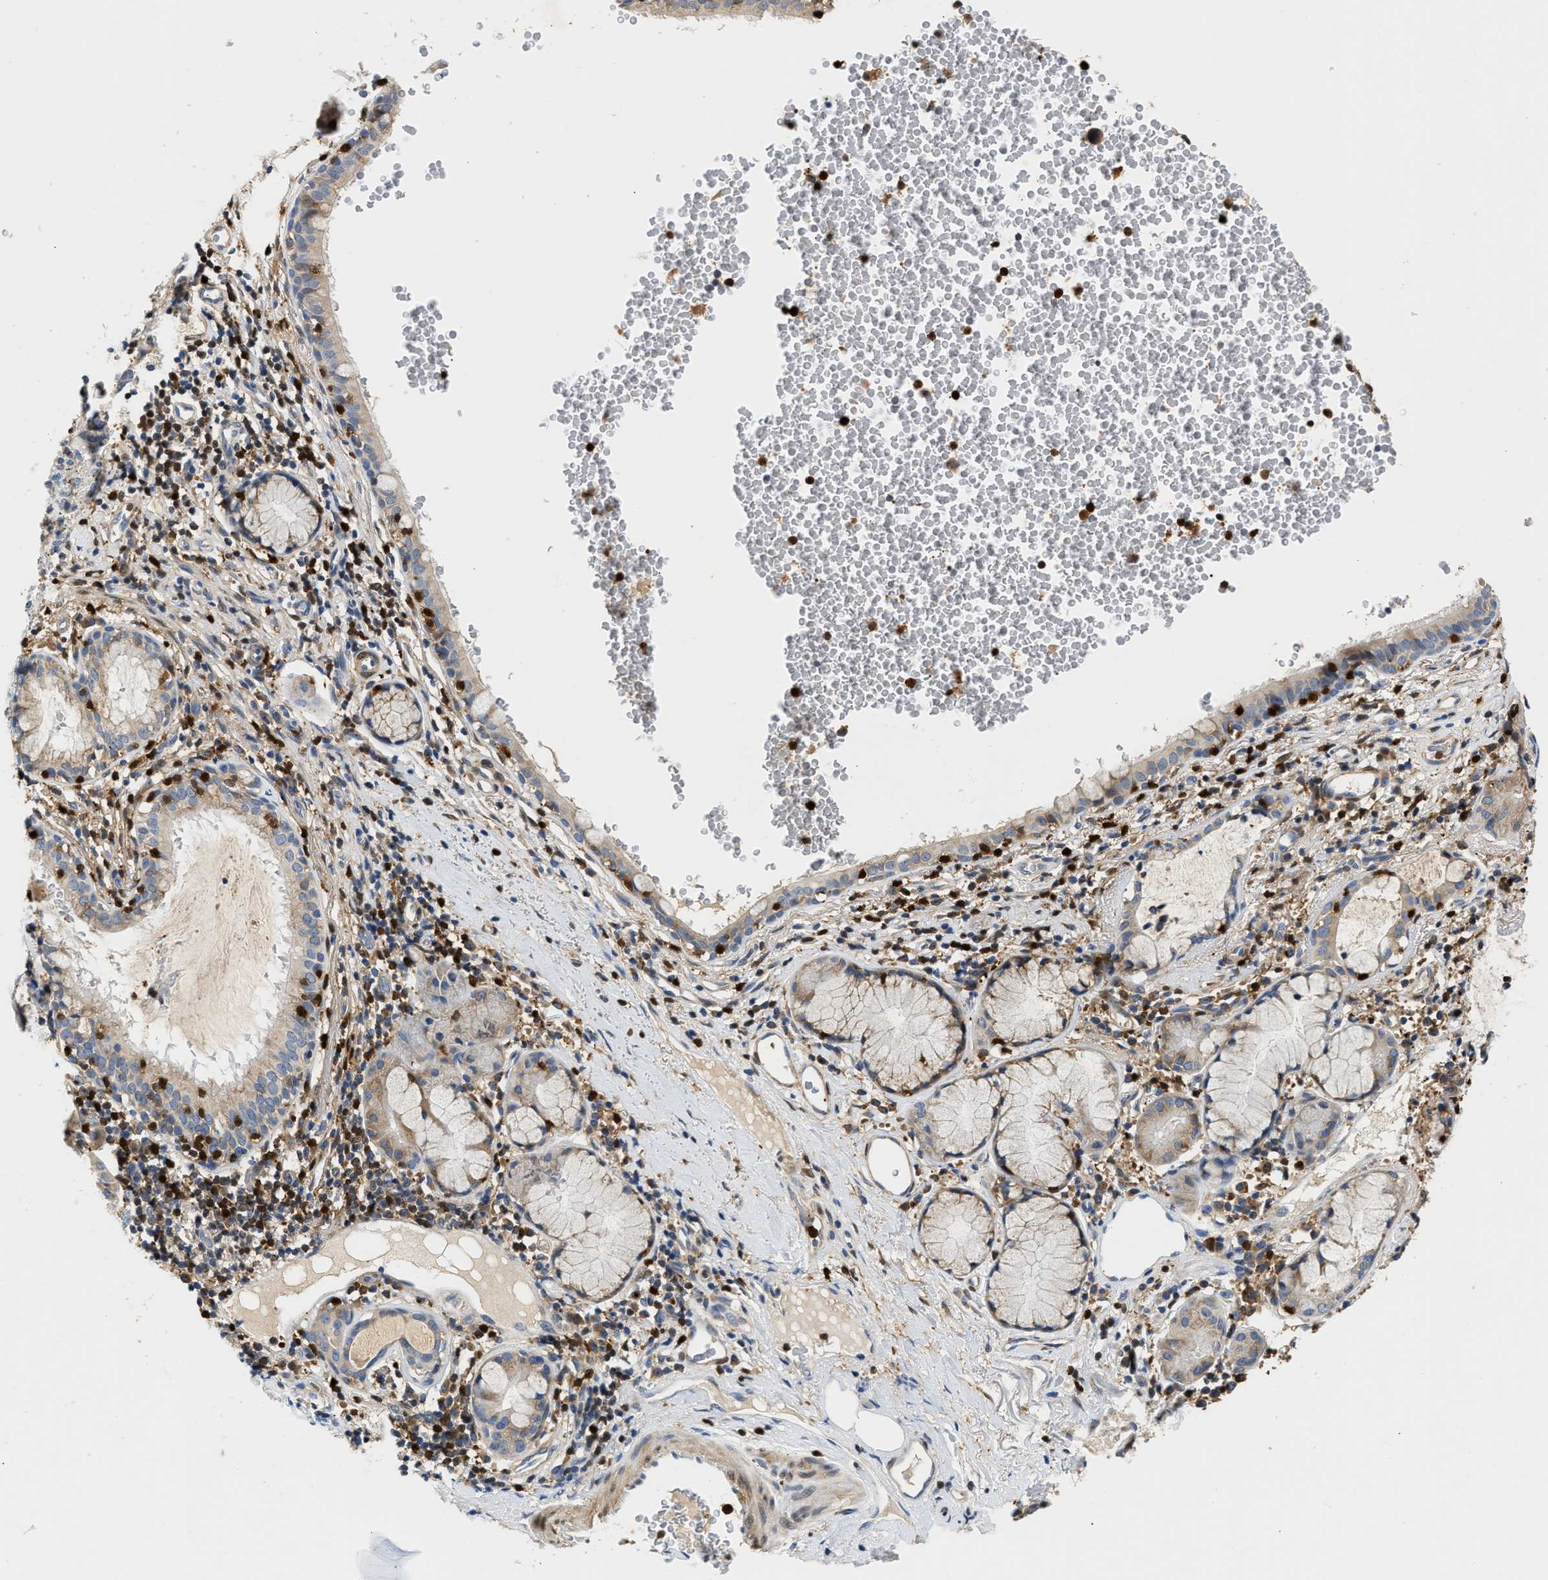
{"staining": {"intensity": "weak", "quantity": "25%-75%", "location": "cytoplasmic/membranous"}, "tissue": "bronchus", "cell_type": "Respiratory epithelial cells", "image_type": "normal", "snomed": [{"axis": "morphology", "description": "Normal tissue, NOS"}, {"axis": "morphology", "description": "Inflammation, NOS"}, {"axis": "topography", "description": "Cartilage tissue"}, {"axis": "topography", "description": "Bronchus"}], "caption": "Immunohistochemistry (DAB) staining of normal bronchus displays weak cytoplasmic/membranous protein expression in approximately 25%-75% of respiratory epithelial cells. Nuclei are stained in blue.", "gene": "SLIT2", "patient": {"sex": "male", "age": 77}}